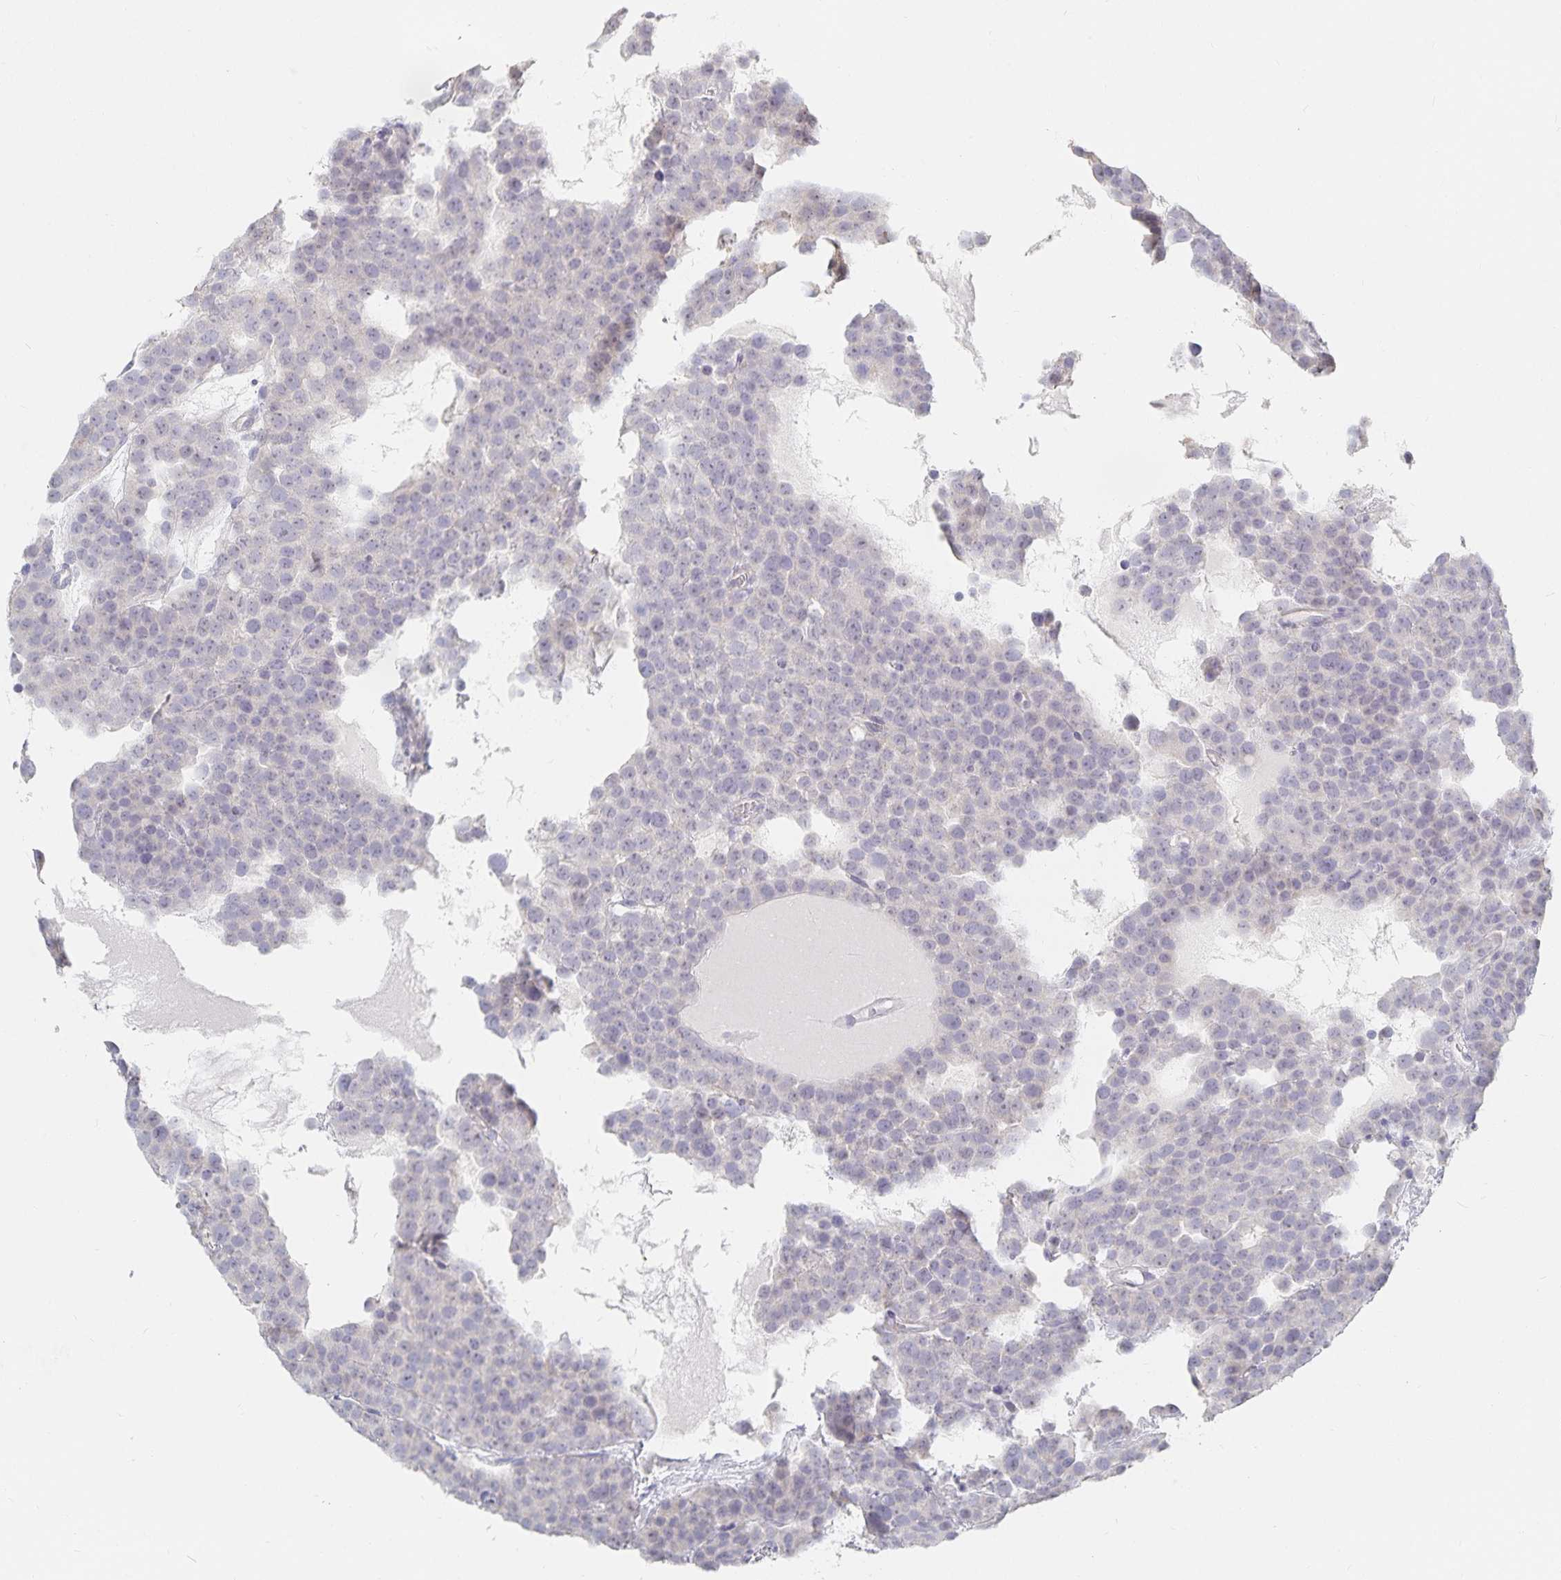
{"staining": {"intensity": "negative", "quantity": "none", "location": "none"}, "tissue": "testis cancer", "cell_type": "Tumor cells", "image_type": "cancer", "snomed": [{"axis": "morphology", "description": "Seminoma, NOS"}, {"axis": "topography", "description": "Testis"}], "caption": "Immunohistochemistry image of human testis cancer stained for a protein (brown), which displays no positivity in tumor cells.", "gene": "DNAH9", "patient": {"sex": "male", "age": 71}}